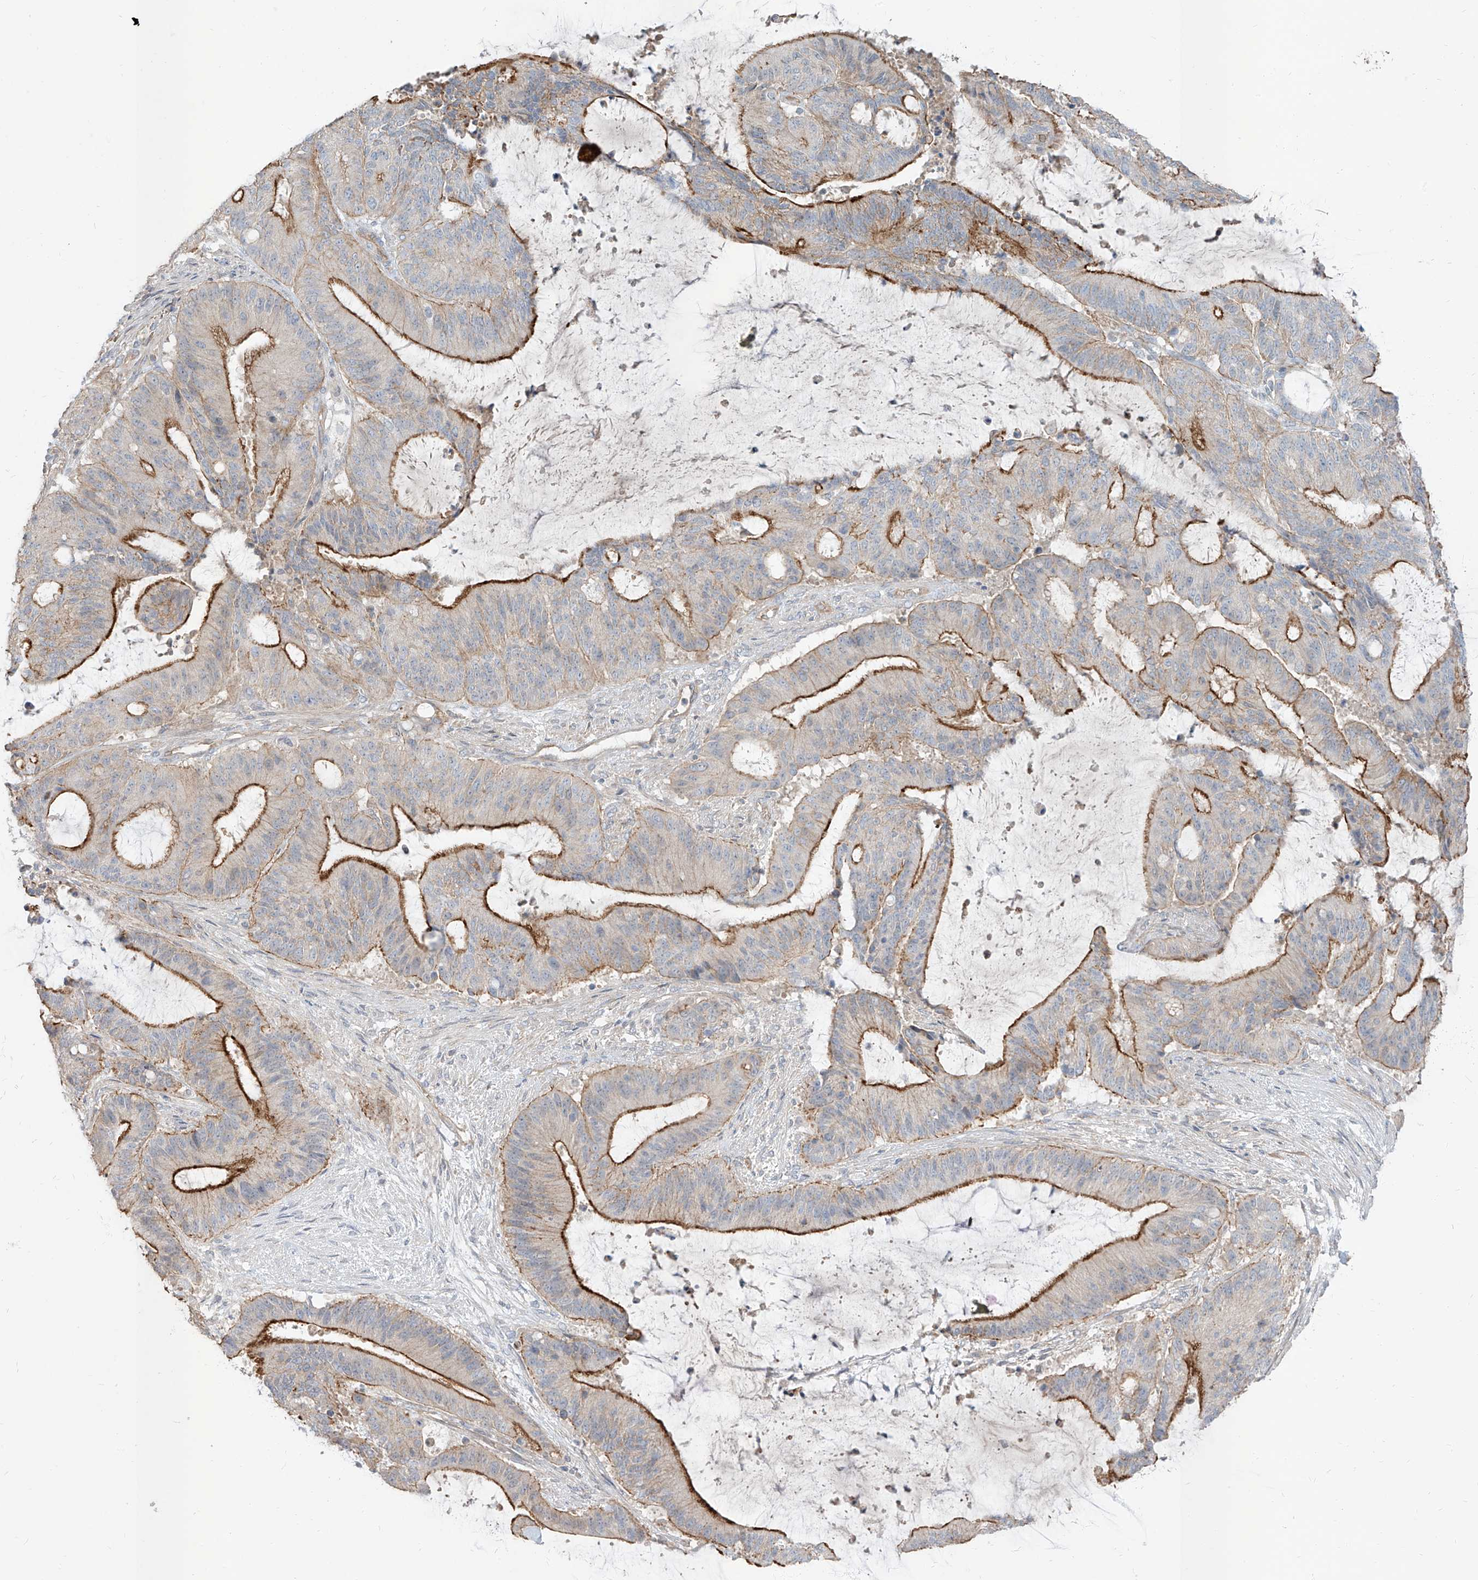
{"staining": {"intensity": "strong", "quantity": "25%-75%", "location": "cytoplasmic/membranous"}, "tissue": "liver cancer", "cell_type": "Tumor cells", "image_type": "cancer", "snomed": [{"axis": "morphology", "description": "Normal tissue, NOS"}, {"axis": "morphology", "description": "Cholangiocarcinoma"}, {"axis": "topography", "description": "Liver"}, {"axis": "topography", "description": "Peripheral nerve tissue"}], "caption": "Protein analysis of liver cholangiocarcinoma tissue displays strong cytoplasmic/membranous staining in approximately 25%-75% of tumor cells.", "gene": "EPHX4", "patient": {"sex": "female", "age": 73}}